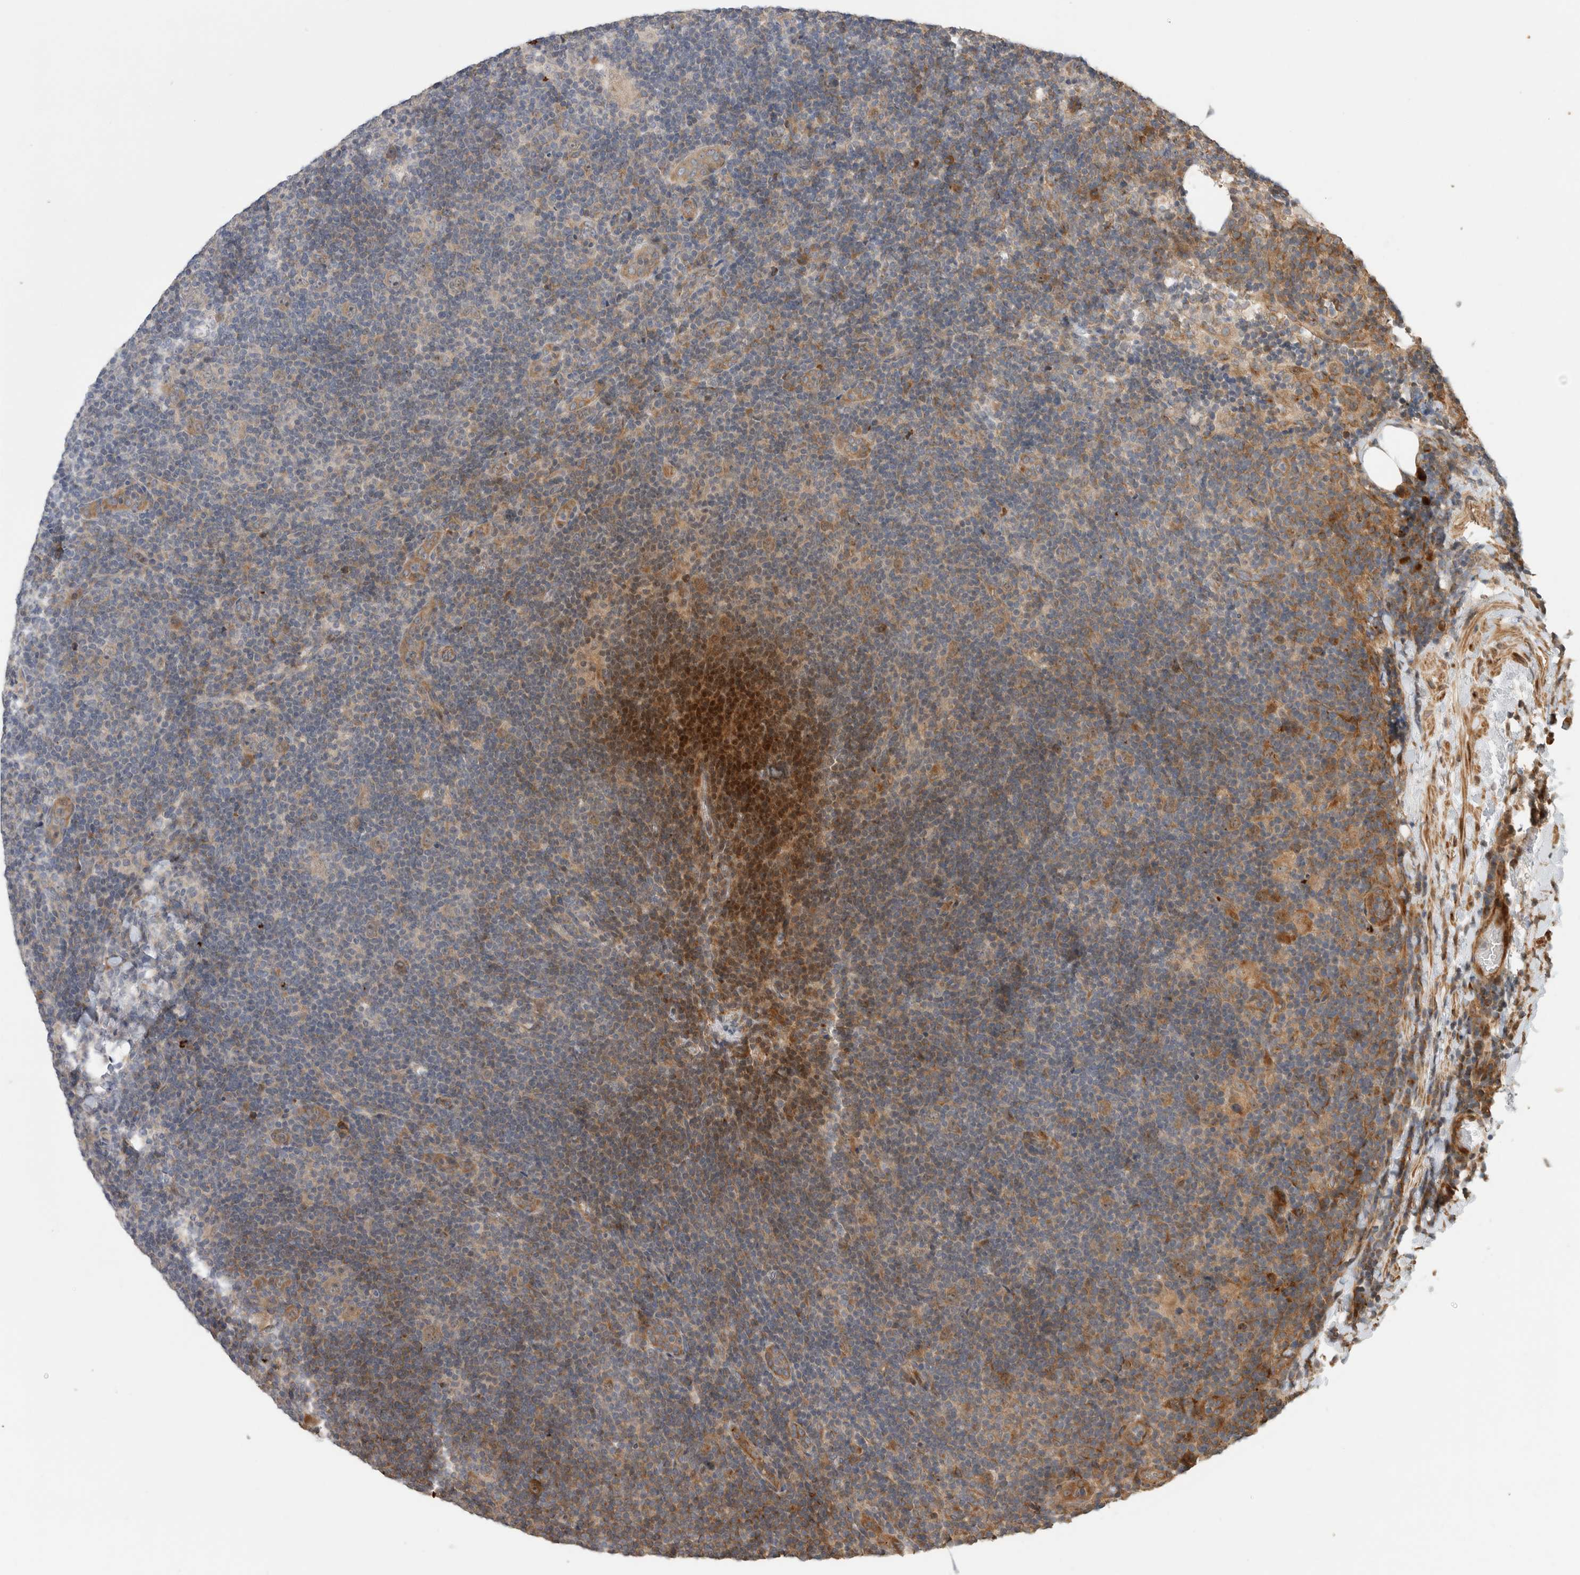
{"staining": {"intensity": "moderate", "quantity": ">75%", "location": "cytoplasmic/membranous"}, "tissue": "lymphoma", "cell_type": "Tumor cells", "image_type": "cancer", "snomed": [{"axis": "morphology", "description": "Hodgkin's disease, NOS"}, {"axis": "topography", "description": "Lymph node"}], "caption": "Immunohistochemistry (IHC) histopathology image of neoplastic tissue: human Hodgkin's disease stained using immunohistochemistry (IHC) exhibits medium levels of moderate protein expression localized specifically in the cytoplasmic/membranous of tumor cells, appearing as a cytoplasmic/membranous brown color.", "gene": "PCDHB15", "patient": {"sex": "female", "age": 57}}